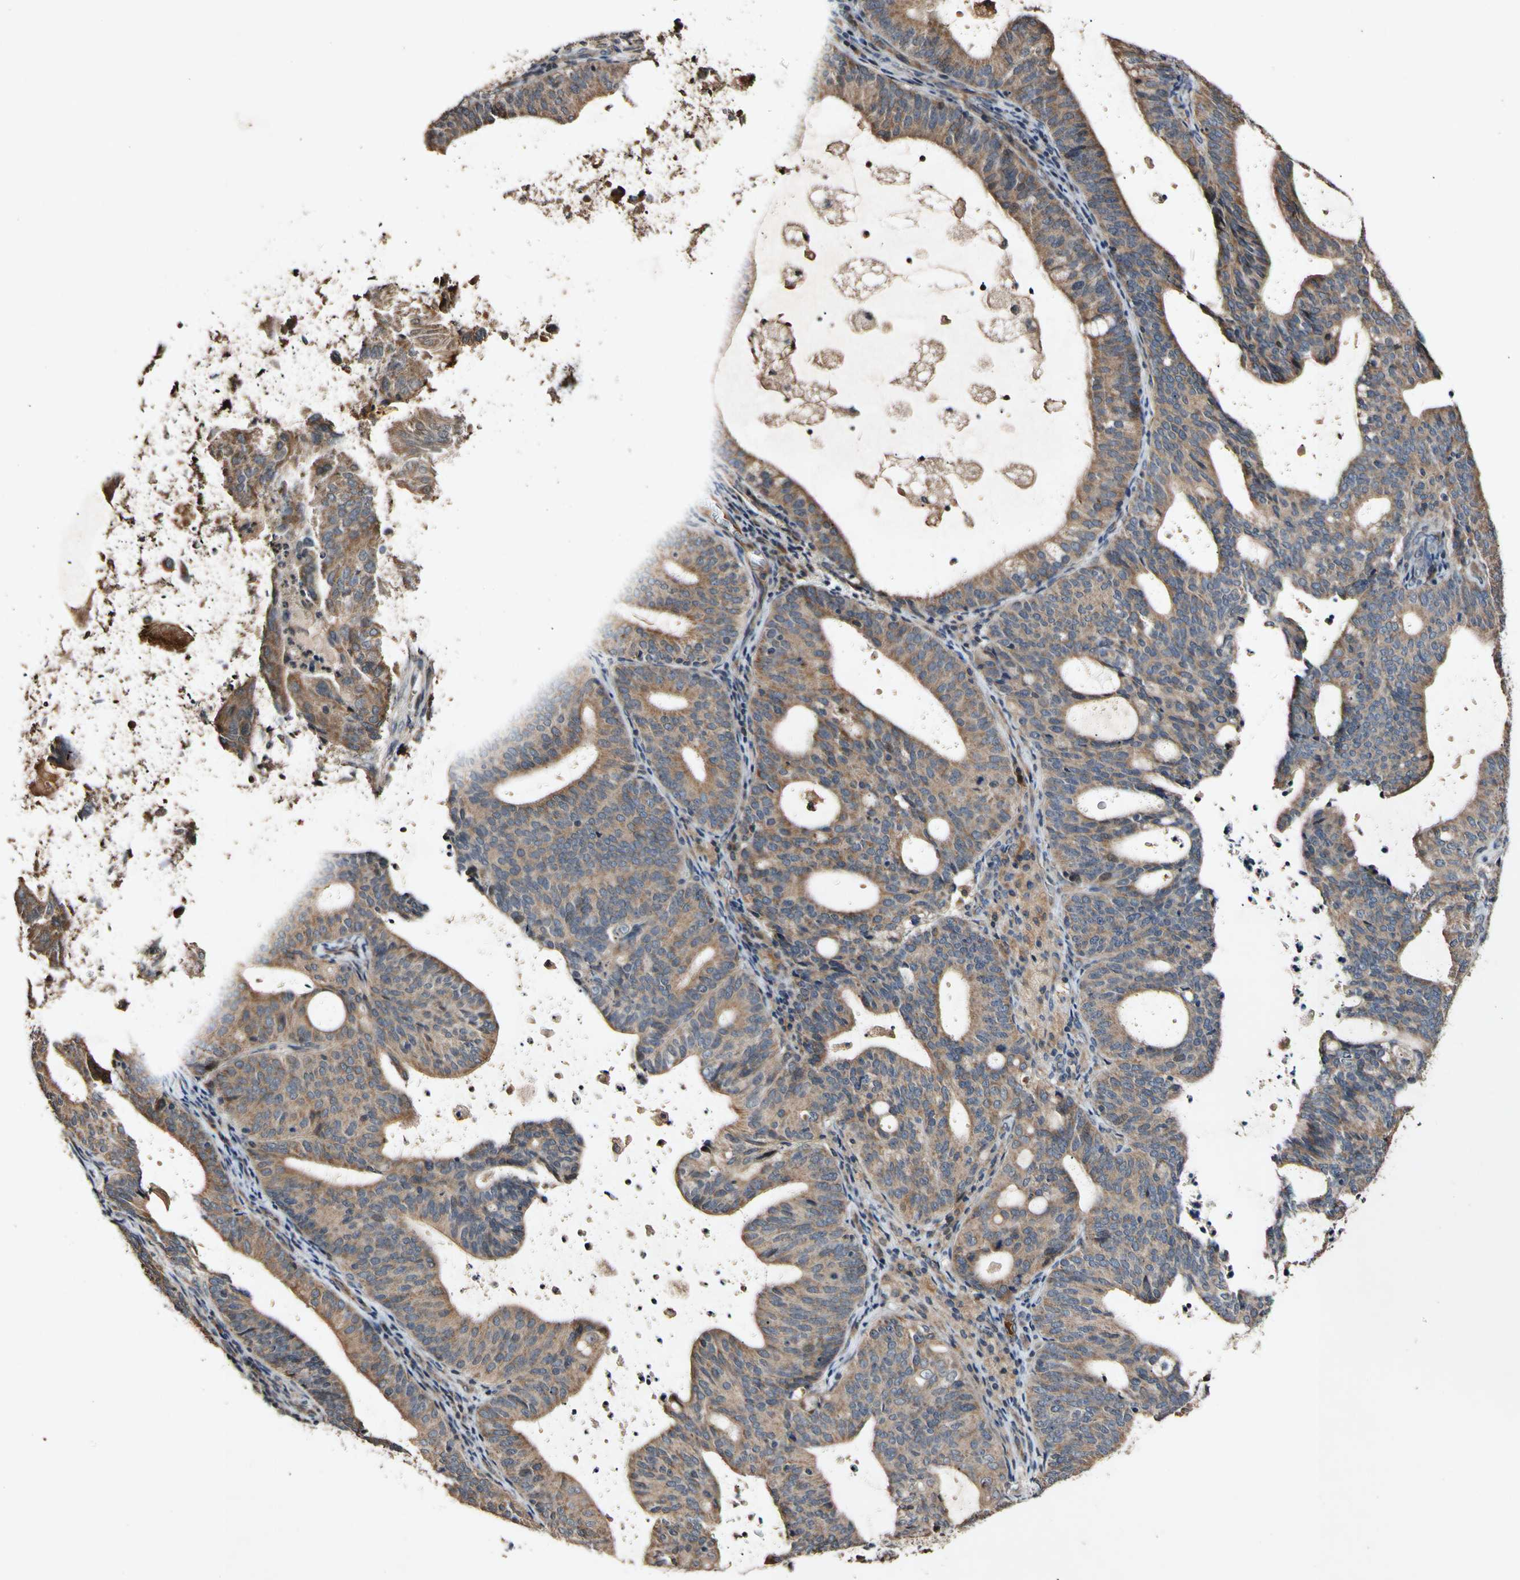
{"staining": {"intensity": "moderate", "quantity": ">75%", "location": "cytoplasmic/membranous"}, "tissue": "endometrial cancer", "cell_type": "Tumor cells", "image_type": "cancer", "snomed": [{"axis": "morphology", "description": "Adenocarcinoma, NOS"}, {"axis": "topography", "description": "Uterus"}], "caption": "Immunohistochemistry image of human endometrial adenocarcinoma stained for a protein (brown), which reveals medium levels of moderate cytoplasmic/membranous staining in about >75% of tumor cells.", "gene": "PLAT", "patient": {"sex": "female", "age": 83}}